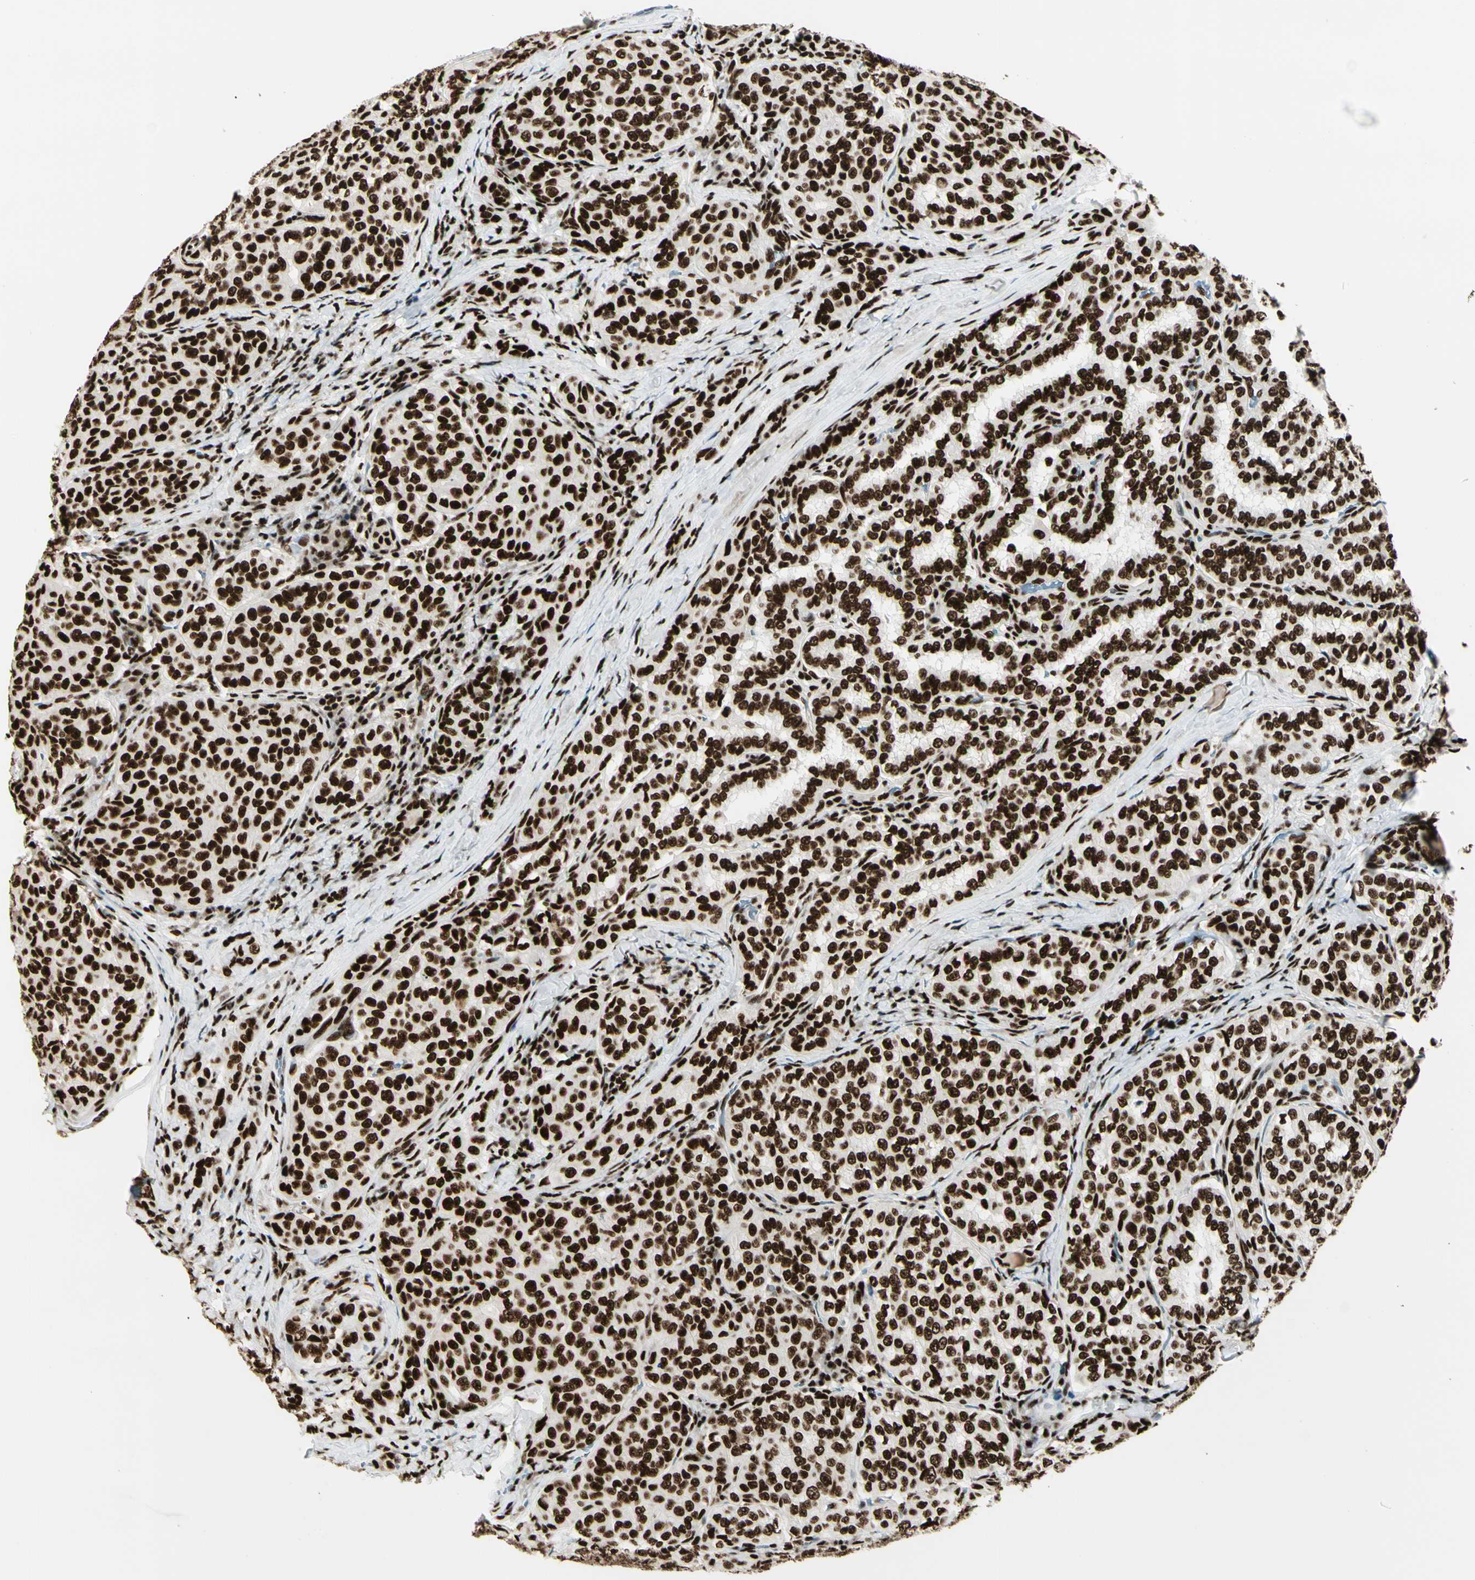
{"staining": {"intensity": "strong", "quantity": ">75%", "location": "nuclear"}, "tissue": "thyroid cancer", "cell_type": "Tumor cells", "image_type": "cancer", "snomed": [{"axis": "morphology", "description": "Normal tissue, NOS"}, {"axis": "morphology", "description": "Papillary adenocarcinoma, NOS"}, {"axis": "topography", "description": "Thyroid gland"}], "caption": "Thyroid cancer stained with a protein marker reveals strong staining in tumor cells.", "gene": "CCAR1", "patient": {"sex": "female", "age": 30}}